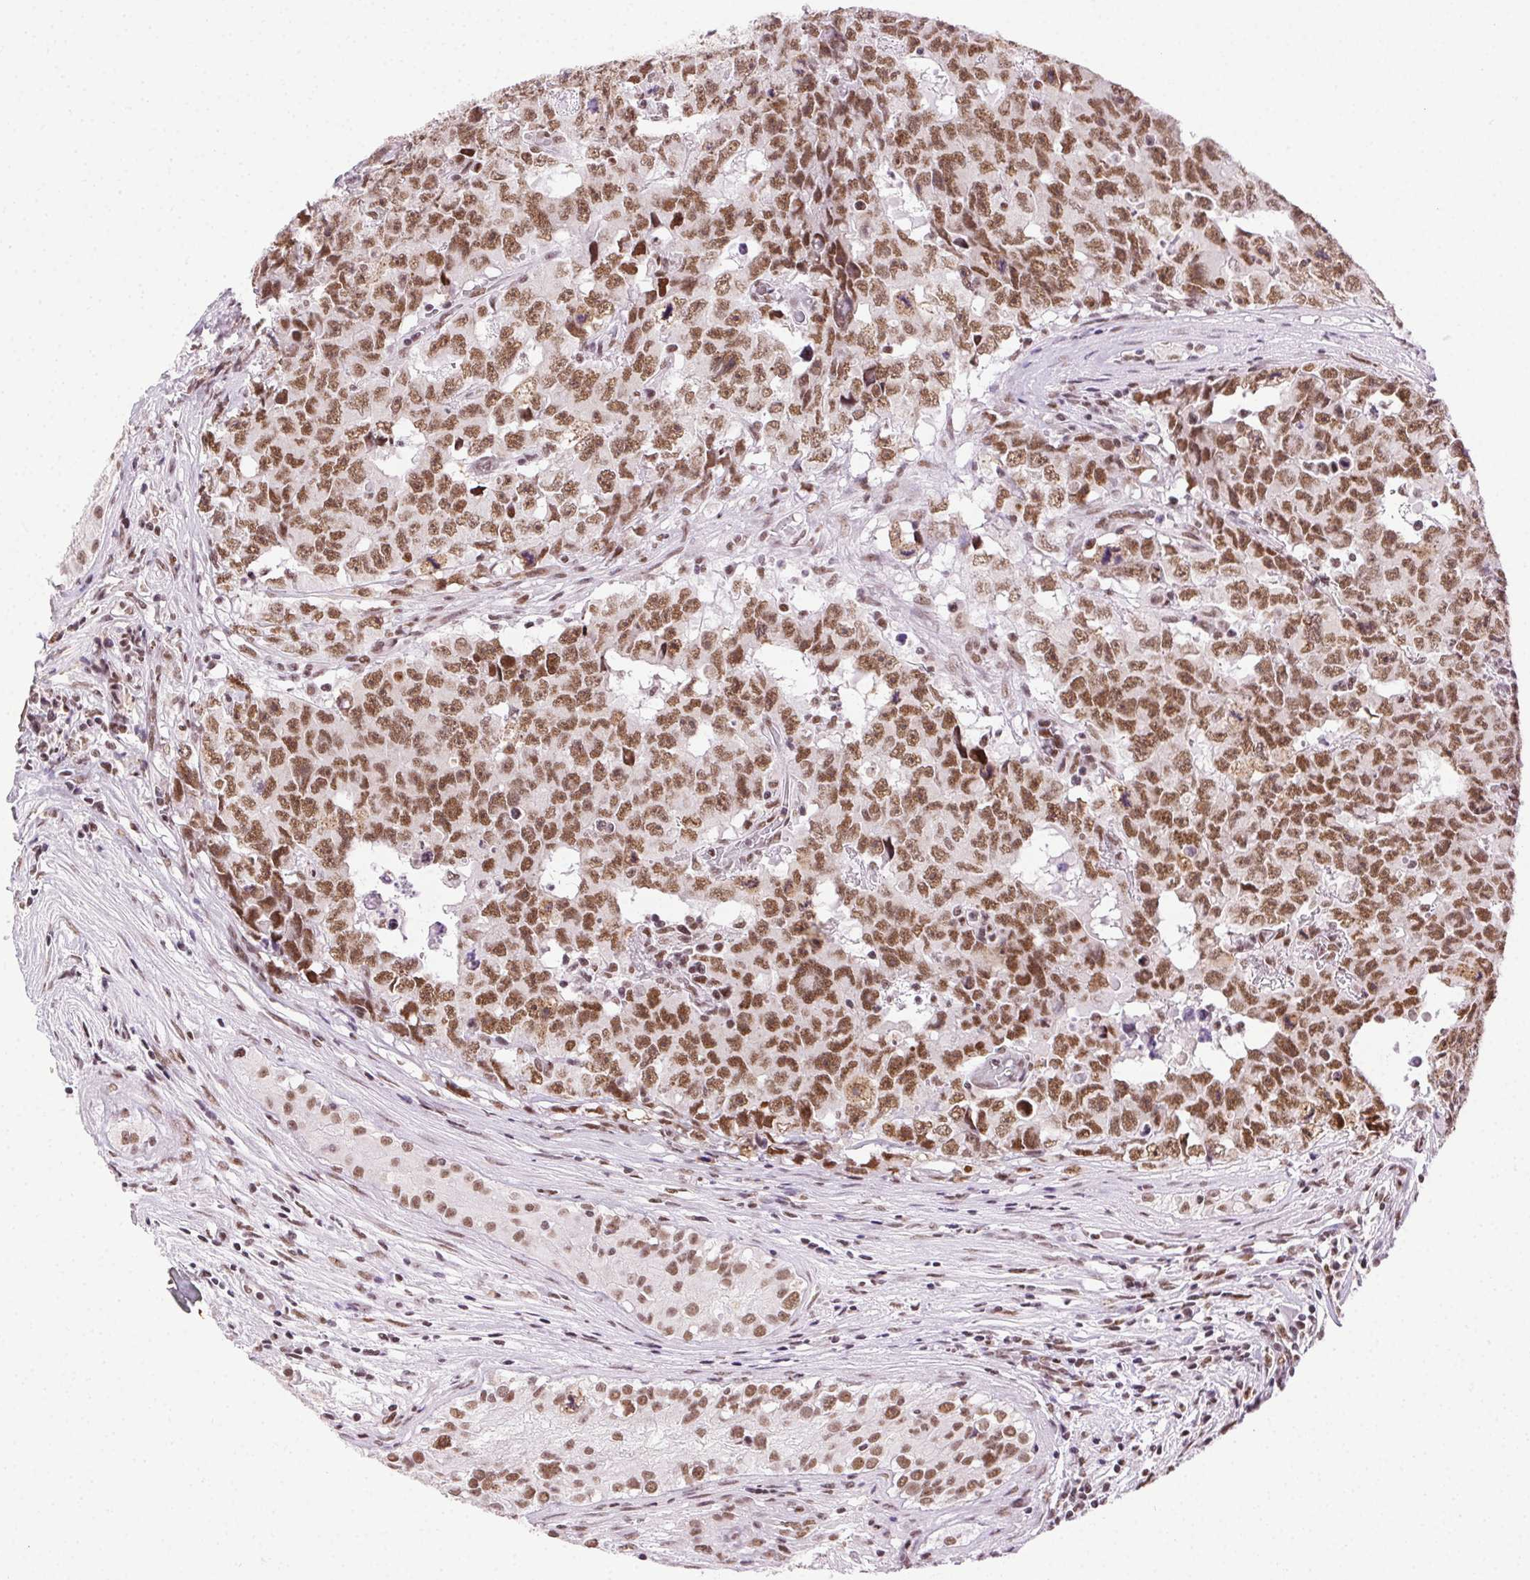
{"staining": {"intensity": "moderate", "quantity": ">75%", "location": "nuclear"}, "tissue": "testis cancer", "cell_type": "Tumor cells", "image_type": "cancer", "snomed": [{"axis": "morphology", "description": "Carcinoma, Embryonal, NOS"}, {"axis": "topography", "description": "Testis"}], "caption": "Immunohistochemistry image of neoplastic tissue: testis cancer (embryonal carcinoma) stained using IHC shows medium levels of moderate protein expression localized specifically in the nuclear of tumor cells, appearing as a nuclear brown color.", "gene": "TRA2B", "patient": {"sex": "male", "age": 24}}